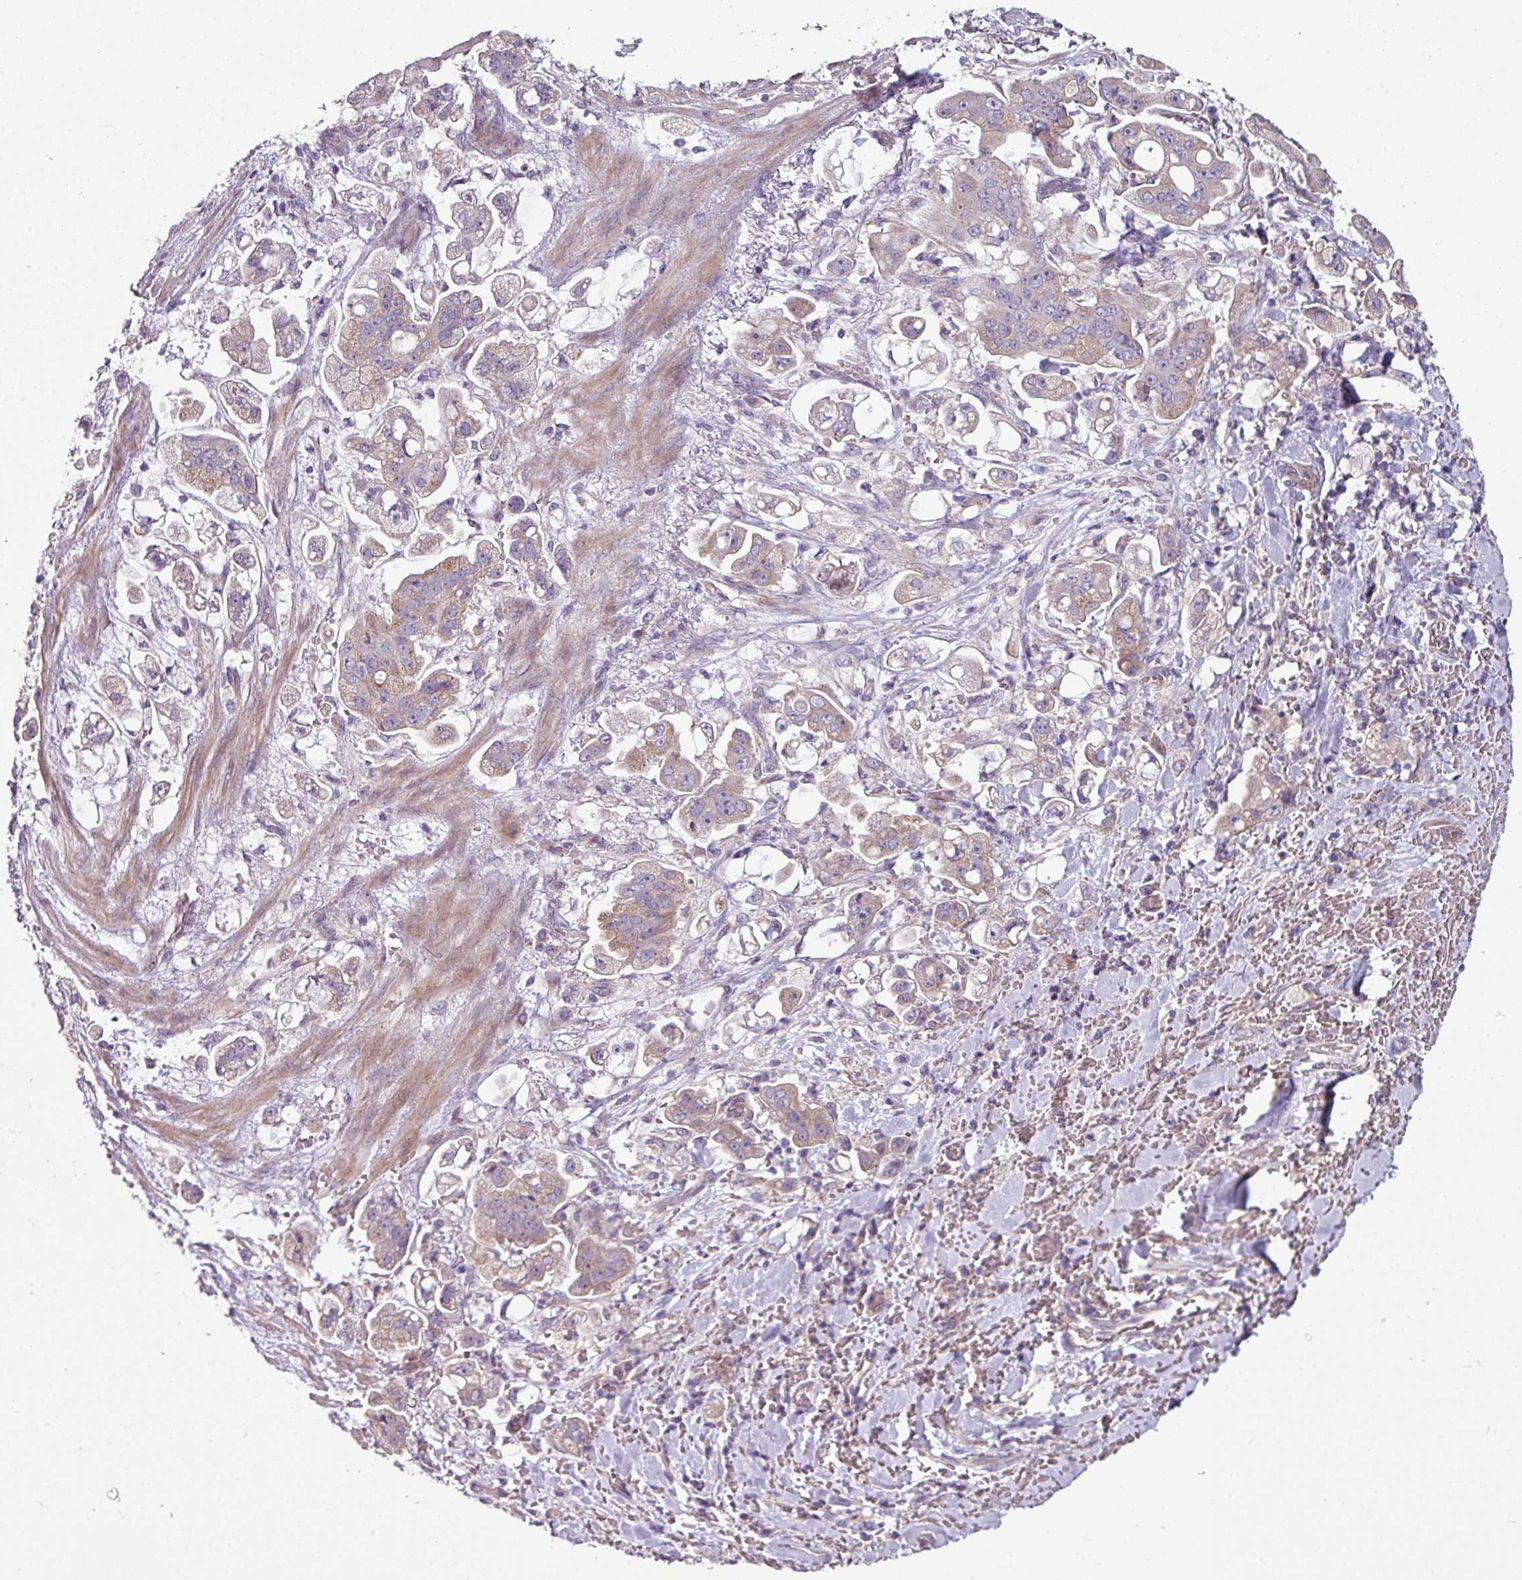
{"staining": {"intensity": "weak", "quantity": "25%-75%", "location": "cytoplasmic/membranous"}, "tissue": "stomach cancer", "cell_type": "Tumor cells", "image_type": "cancer", "snomed": [{"axis": "morphology", "description": "Adenocarcinoma, NOS"}, {"axis": "topography", "description": "Stomach"}], "caption": "A micrograph showing weak cytoplasmic/membranous positivity in approximately 25%-75% of tumor cells in stomach cancer, as visualized by brown immunohistochemical staining.", "gene": "LRRC9", "patient": {"sex": "male", "age": 62}}